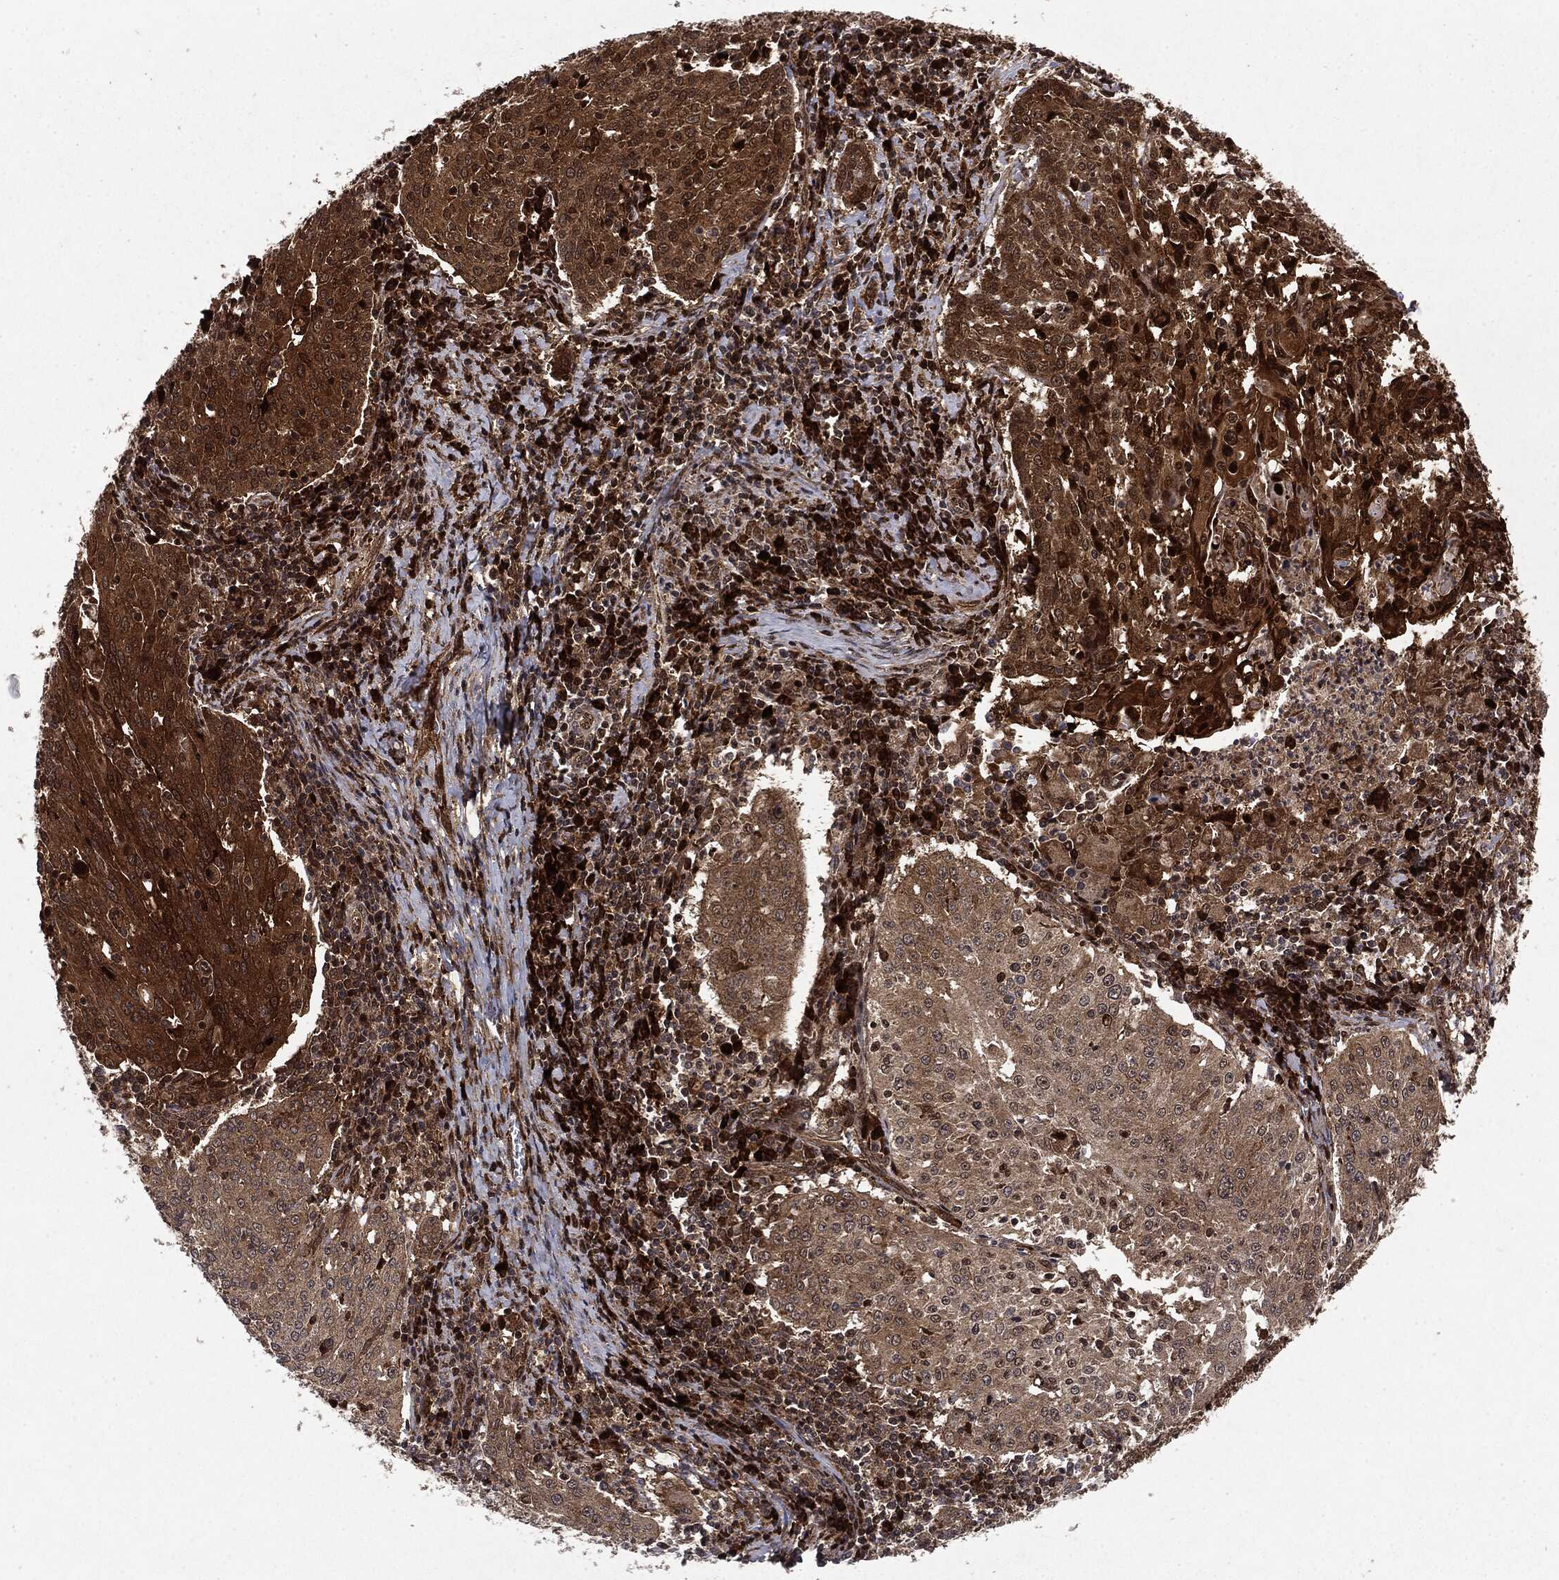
{"staining": {"intensity": "moderate", "quantity": "25%-75%", "location": "cytoplasmic/membranous"}, "tissue": "cervical cancer", "cell_type": "Tumor cells", "image_type": "cancer", "snomed": [{"axis": "morphology", "description": "Squamous cell carcinoma, NOS"}, {"axis": "topography", "description": "Cervix"}], "caption": "Moderate cytoplasmic/membranous protein expression is identified in approximately 25%-75% of tumor cells in cervical cancer. (DAB IHC, brown staining for protein, blue staining for nuclei).", "gene": "OTUB1", "patient": {"sex": "female", "age": 41}}